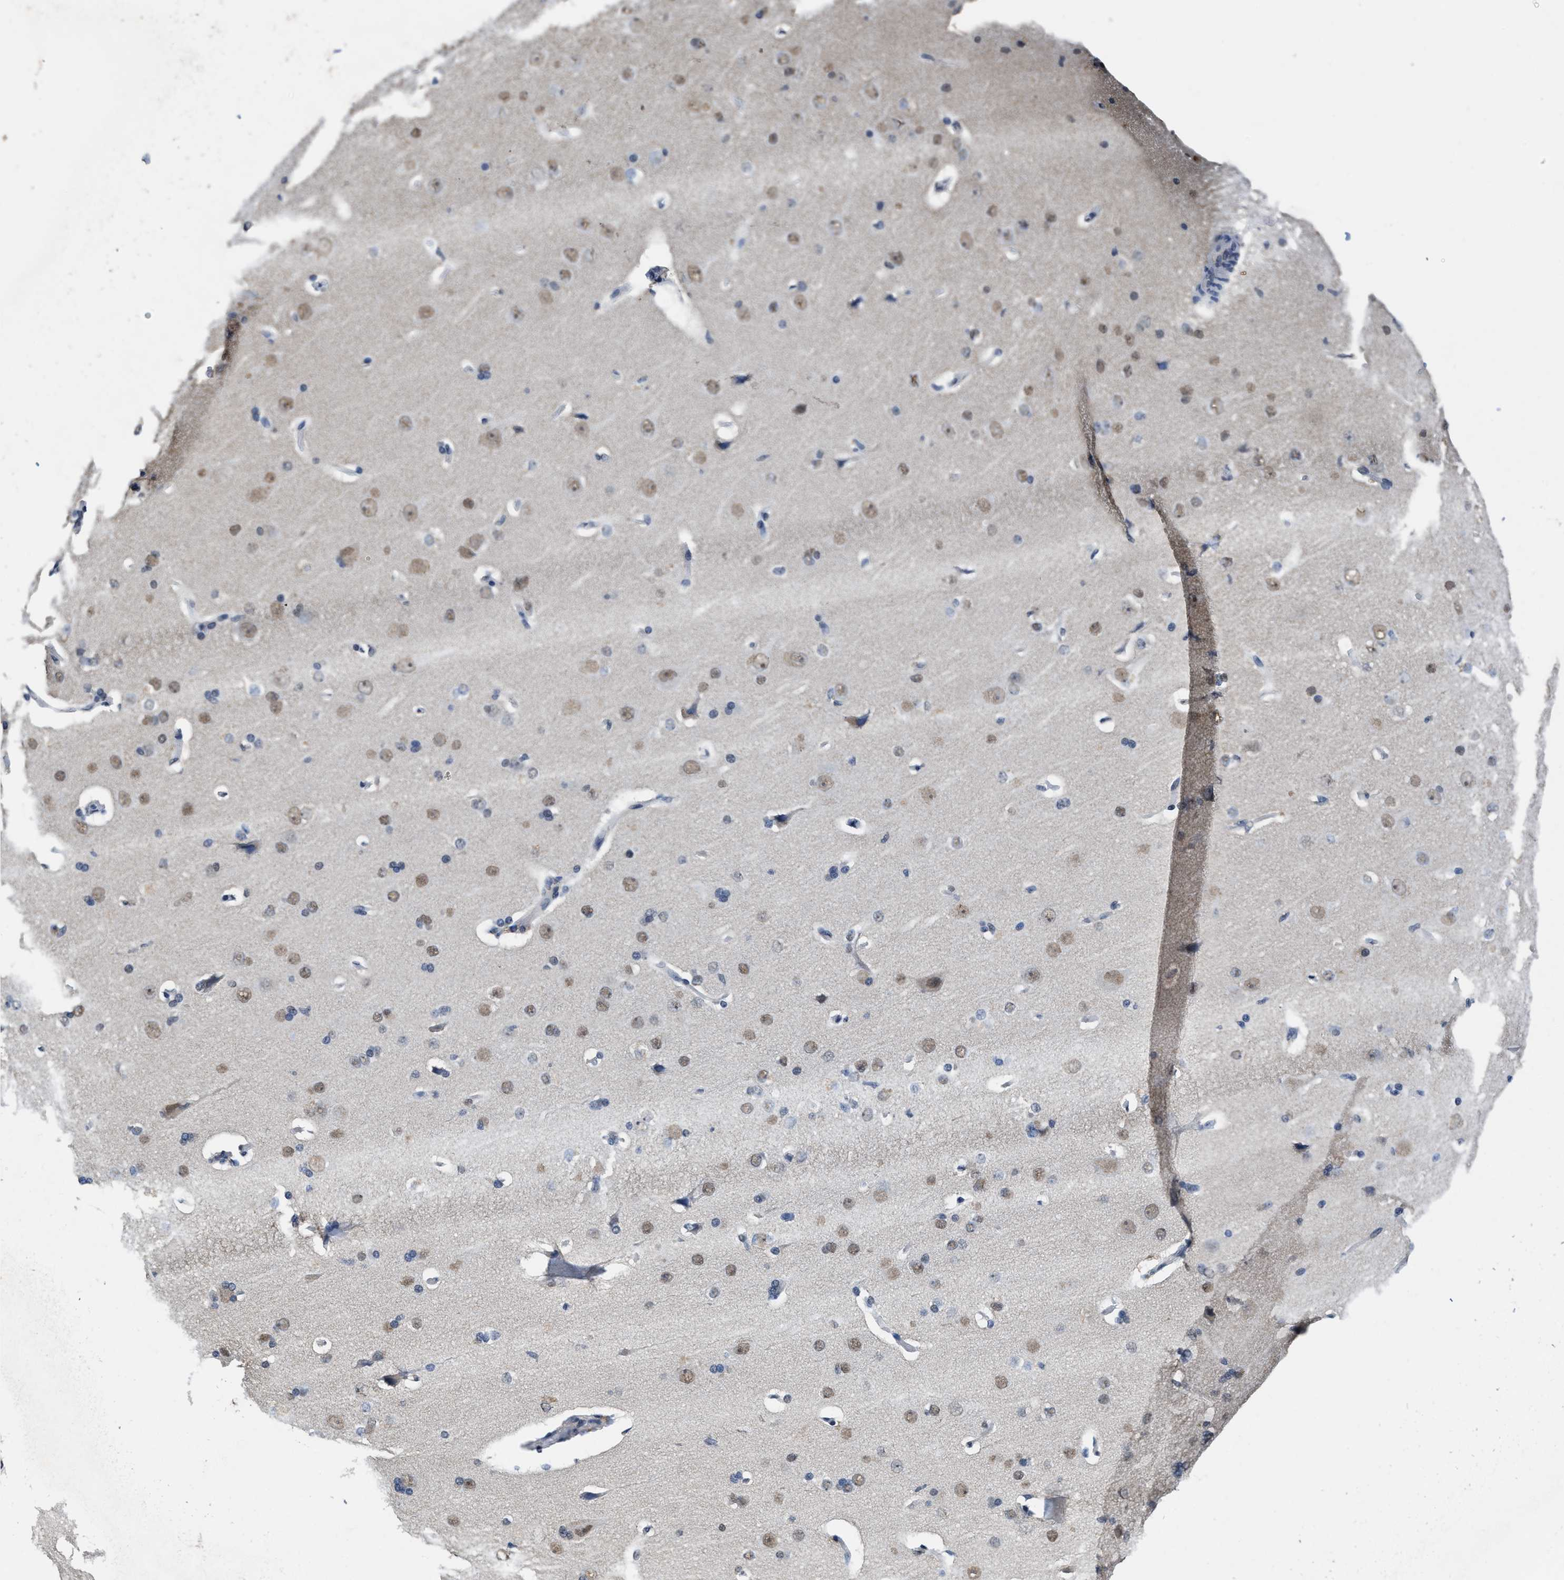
{"staining": {"intensity": "weak", "quantity": "25%-75%", "location": "nuclear"}, "tissue": "cerebral cortex", "cell_type": "Endothelial cells", "image_type": "normal", "snomed": [{"axis": "morphology", "description": "Normal tissue, NOS"}, {"axis": "topography", "description": "Cerebral cortex"}], "caption": "This photomicrograph exhibits normal cerebral cortex stained with IHC to label a protein in brown. The nuclear of endothelial cells show weak positivity for the protein. Nuclei are counter-stained blue.", "gene": "SUPT16H", "patient": {"sex": "male", "age": 62}}